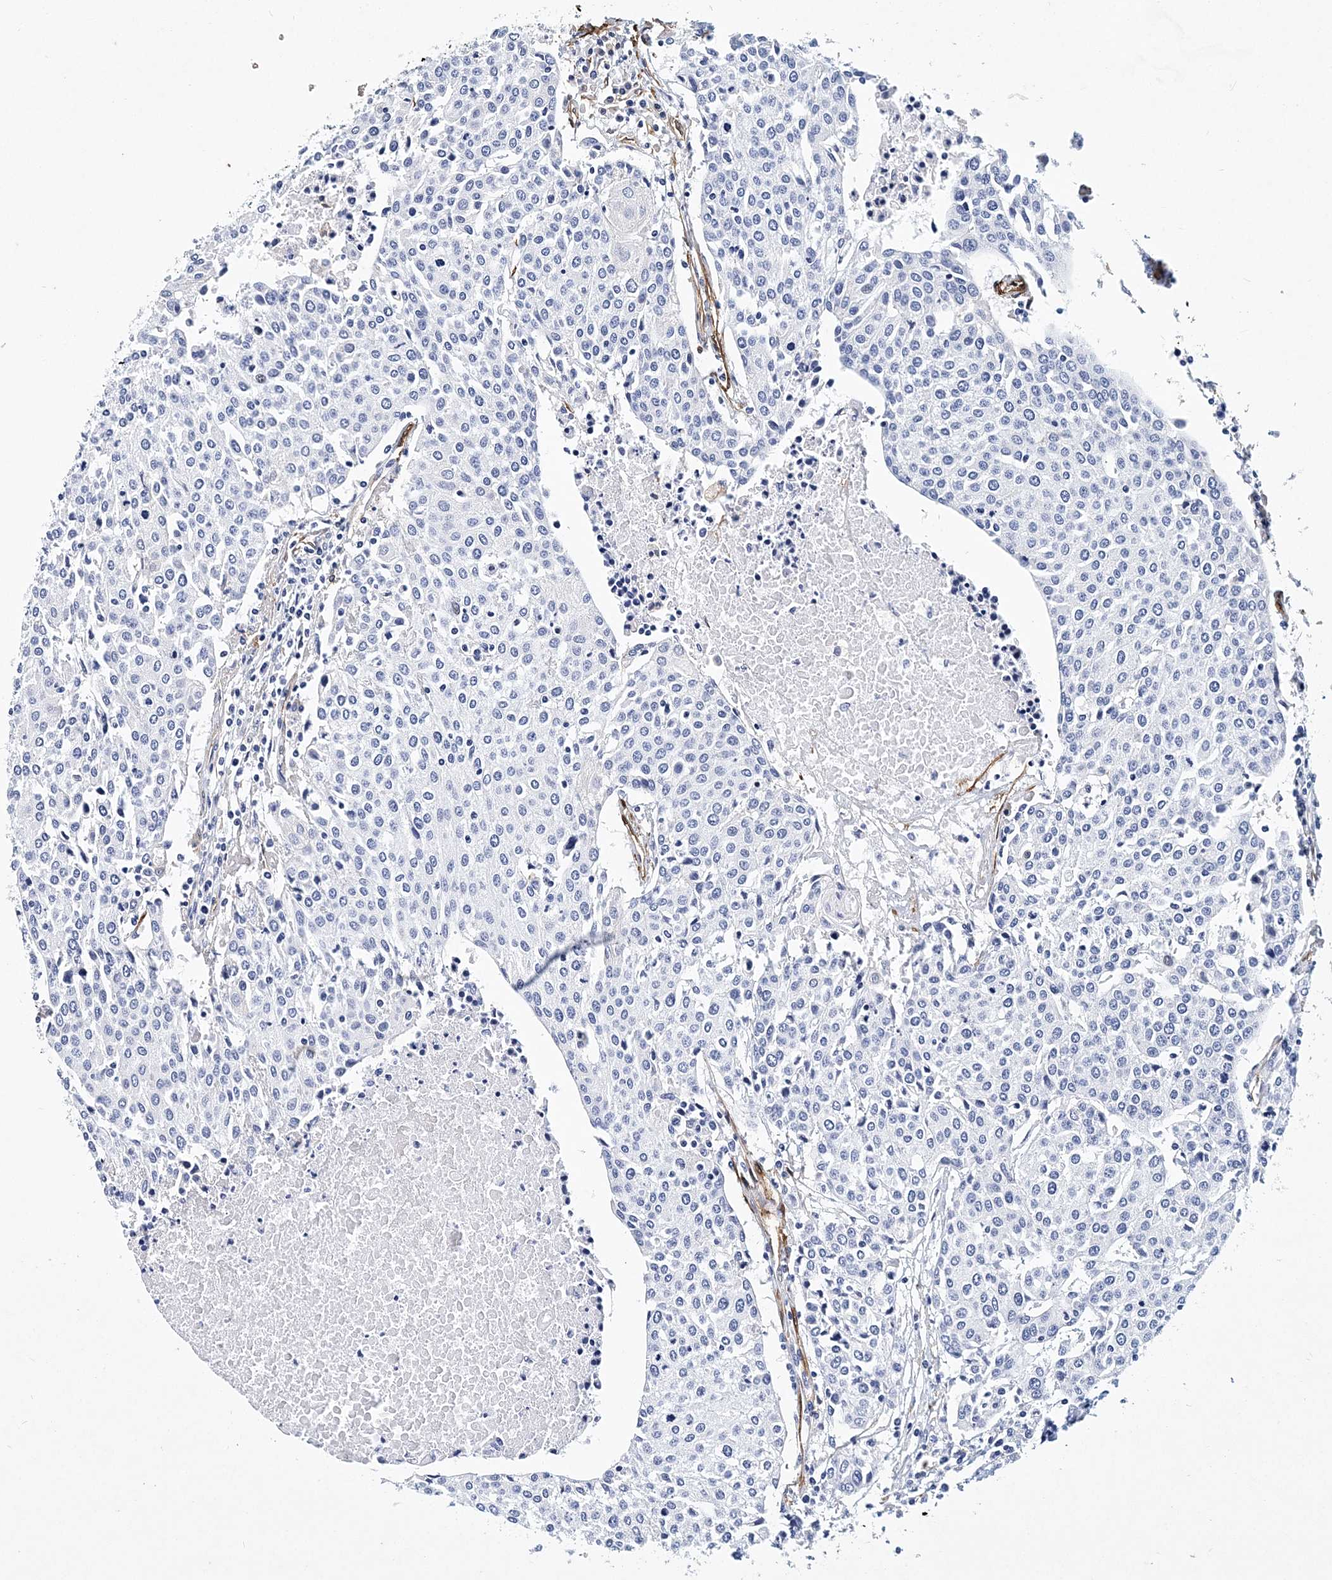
{"staining": {"intensity": "negative", "quantity": "none", "location": "none"}, "tissue": "urothelial cancer", "cell_type": "Tumor cells", "image_type": "cancer", "snomed": [{"axis": "morphology", "description": "Urothelial carcinoma, High grade"}, {"axis": "topography", "description": "Urinary bladder"}], "caption": "Urothelial cancer stained for a protein using immunohistochemistry demonstrates no staining tumor cells.", "gene": "ITGA2B", "patient": {"sex": "female", "age": 85}}